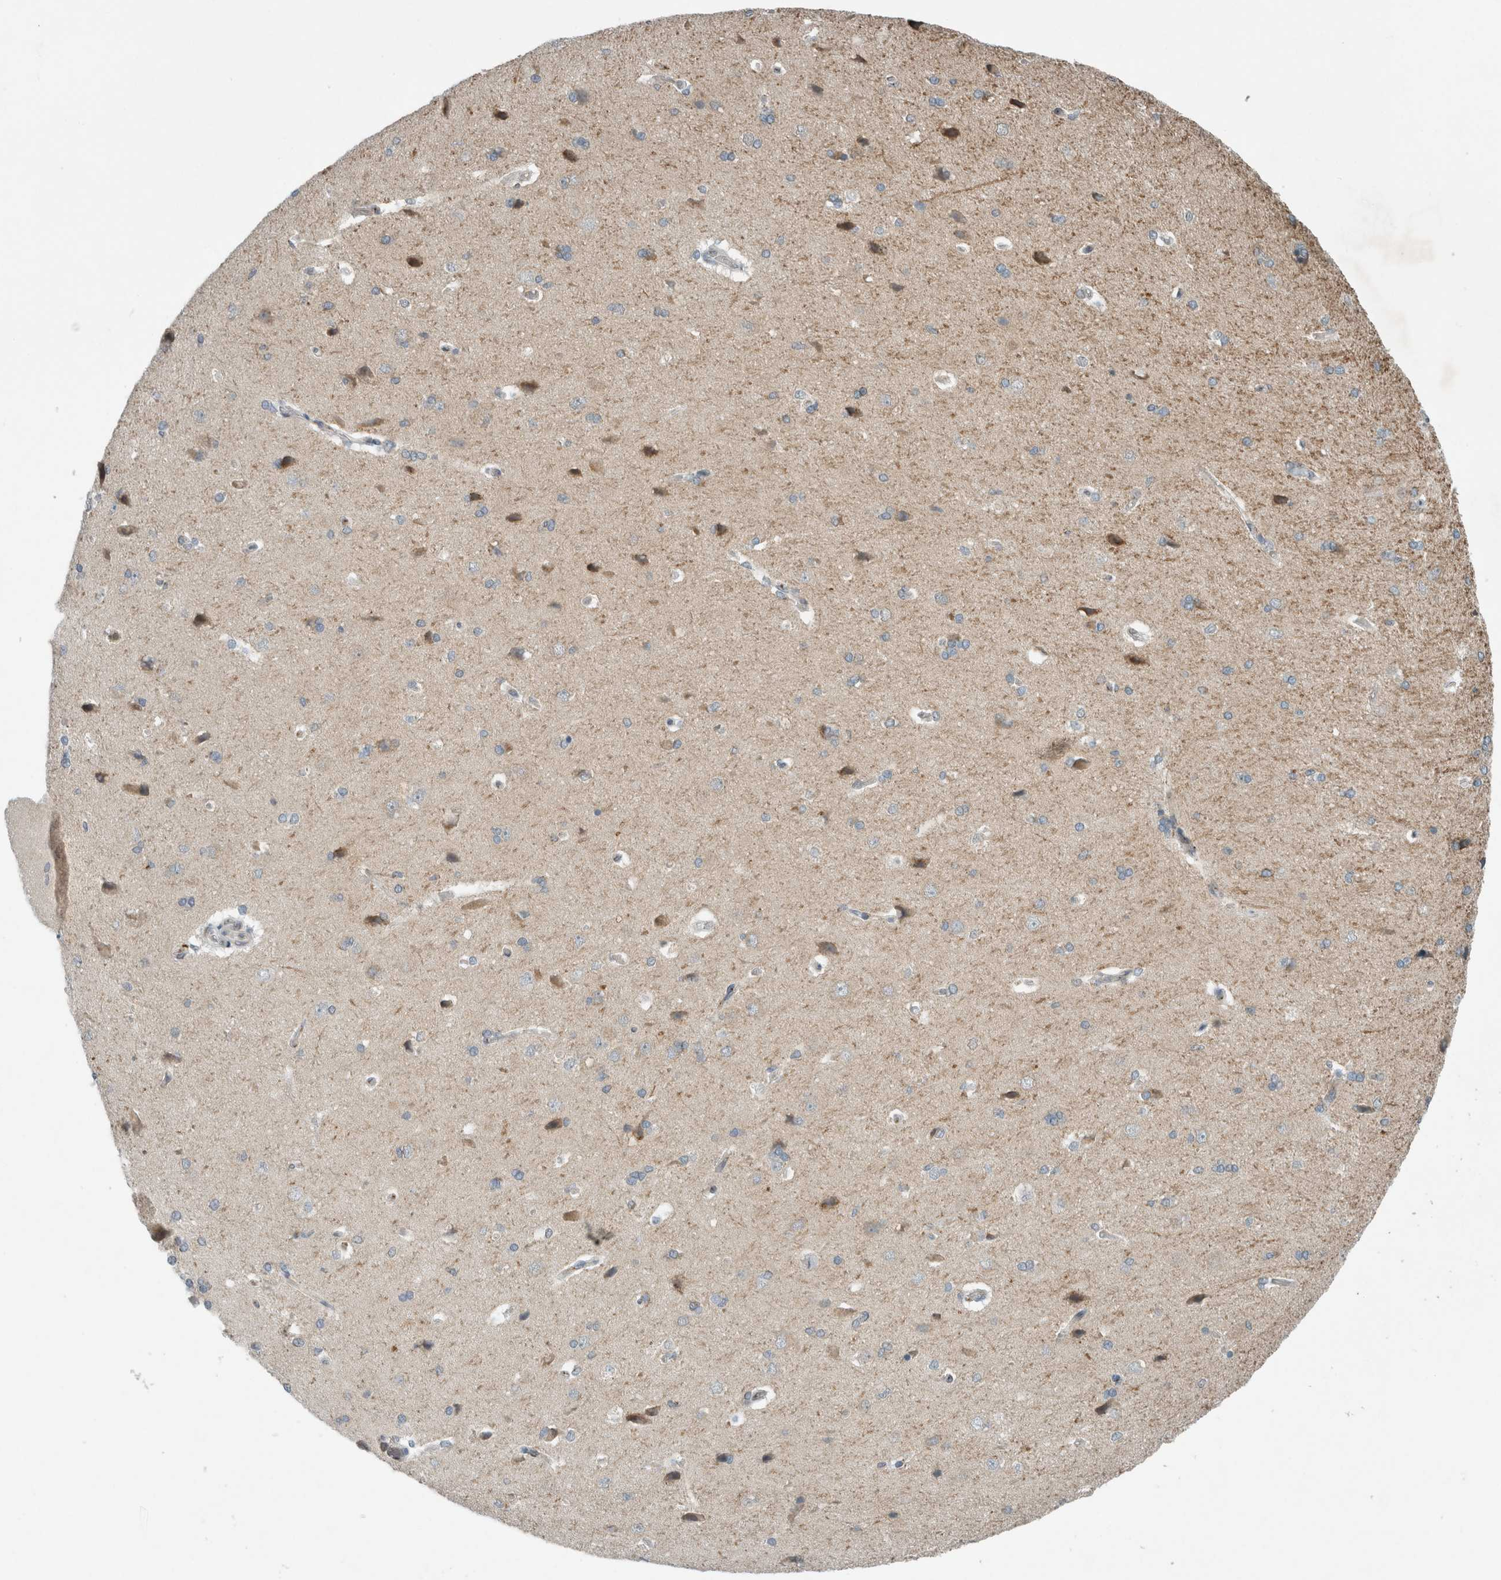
{"staining": {"intensity": "weak", "quantity": "25%-75%", "location": "cytoplasmic/membranous"}, "tissue": "cerebral cortex", "cell_type": "Endothelial cells", "image_type": "normal", "snomed": [{"axis": "morphology", "description": "Normal tissue, NOS"}, {"axis": "topography", "description": "Cerebral cortex"}], "caption": "IHC staining of benign cerebral cortex, which displays low levels of weak cytoplasmic/membranous positivity in approximately 25%-75% of endothelial cells indicating weak cytoplasmic/membranous protein expression. The staining was performed using DAB (3,3'-diaminobenzidine) (brown) for protein detection and nuclei were counterstained in hematoxylin (blue).", "gene": "KIF1C", "patient": {"sex": "male", "age": 62}}